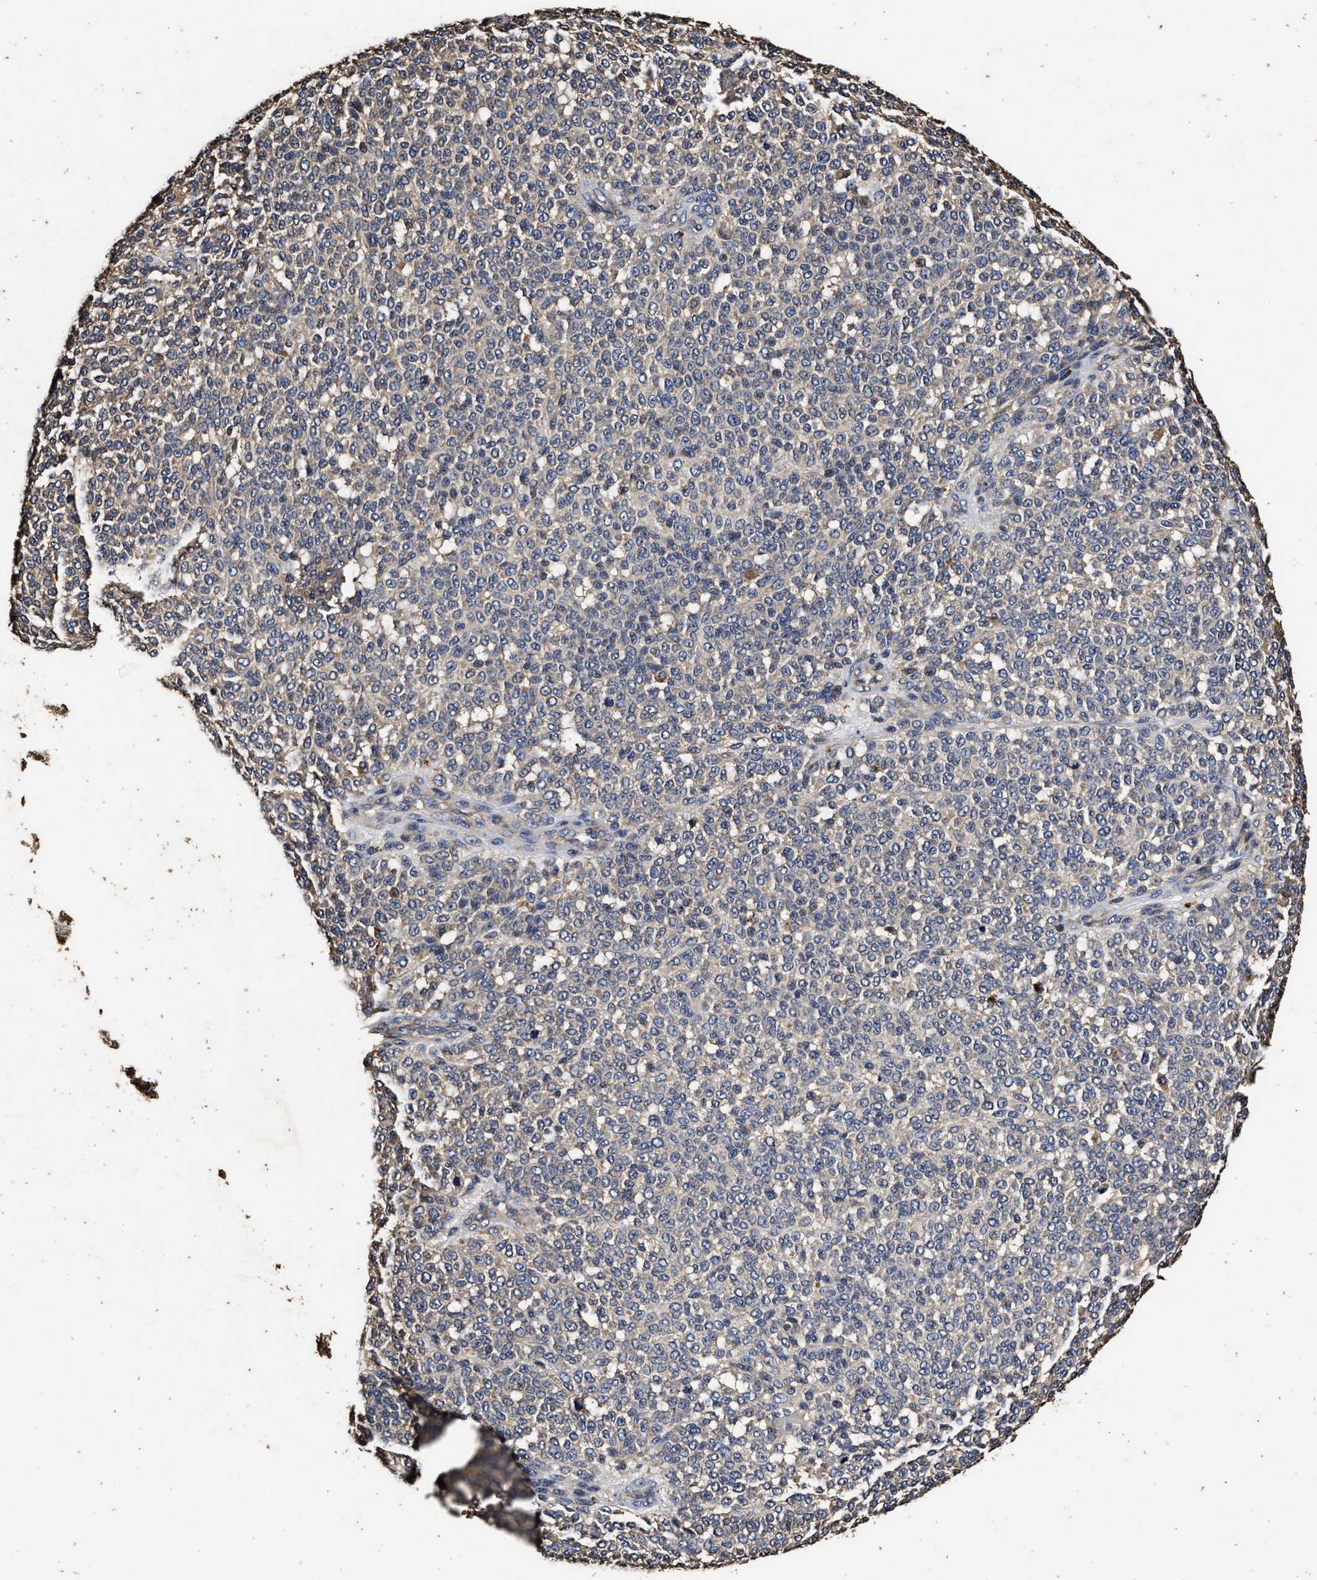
{"staining": {"intensity": "moderate", "quantity": "25%-75%", "location": "cytoplasmic/membranous"}, "tissue": "melanoma", "cell_type": "Tumor cells", "image_type": "cancer", "snomed": [{"axis": "morphology", "description": "Malignant melanoma, NOS"}, {"axis": "topography", "description": "Skin"}], "caption": "Immunohistochemical staining of melanoma reveals medium levels of moderate cytoplasmic/membranous protein expression in approximately 25%-75% of tumor cells. (DAB (3,3'-diaminobenzidine) = brown stain, brightfield microscopy at high magnification).", "gene": "PPM1K", "patient": {"sex": "male", "age": 59}}